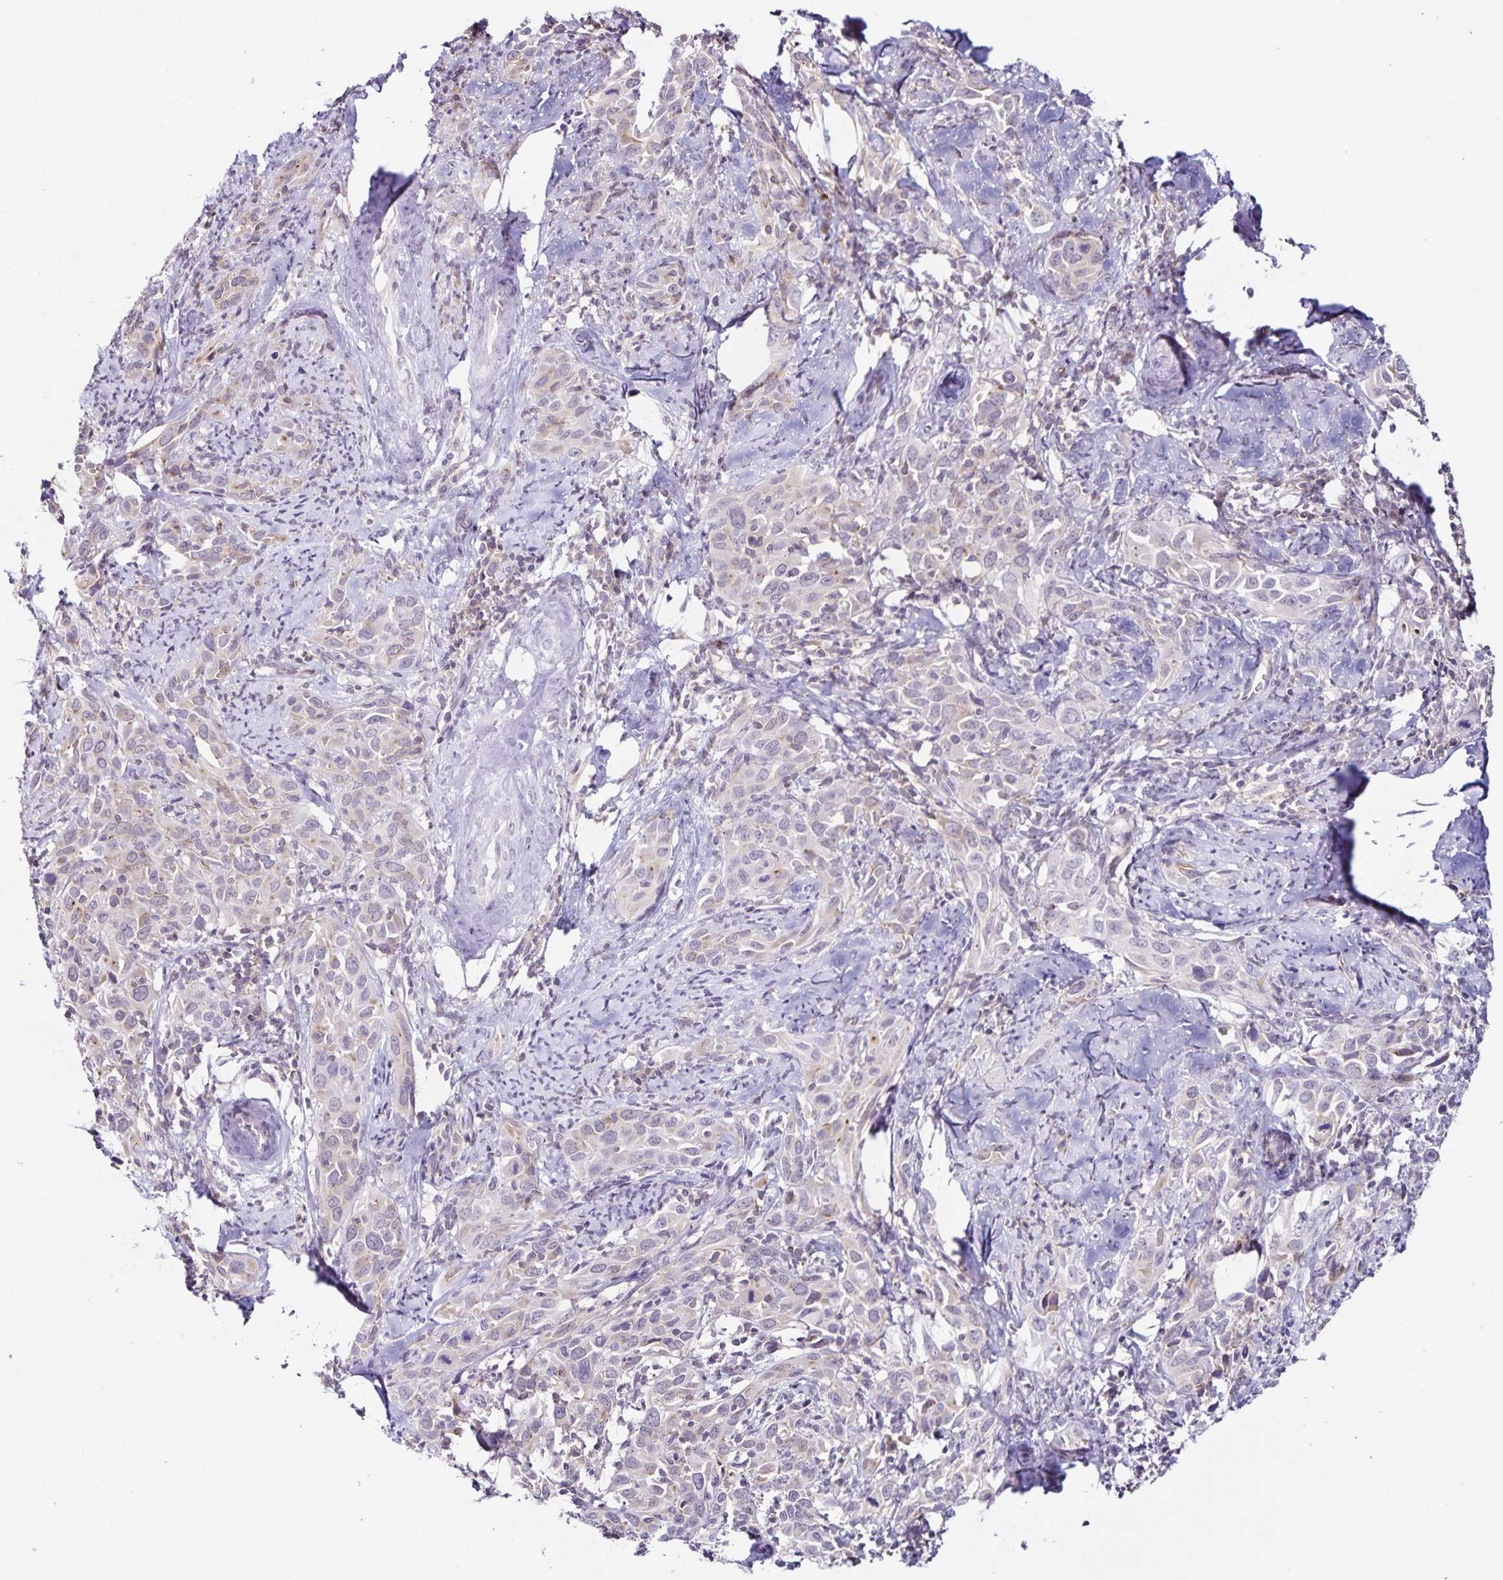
{"staining": {"intensity": "weak", "quantity": "<25%", "location": "cytoplasmic/membranous"}, "tissue": "cervical cancer", "cell_type": "Tumor cells", "image_type": "cancer", "snomed": [{"axis": "morphology", "description": "Squamous cell carcinoma, NOS"}, {"axis": "topography", "description": "Cervix"}], "caption": "The immunohistochemistry (IHC) micrograph has no significant expression in tumor cells of cervical squamous cell carcinoma tissue.", "gene": "STPG4", "patient": {"sex": "female", "age": 51}}